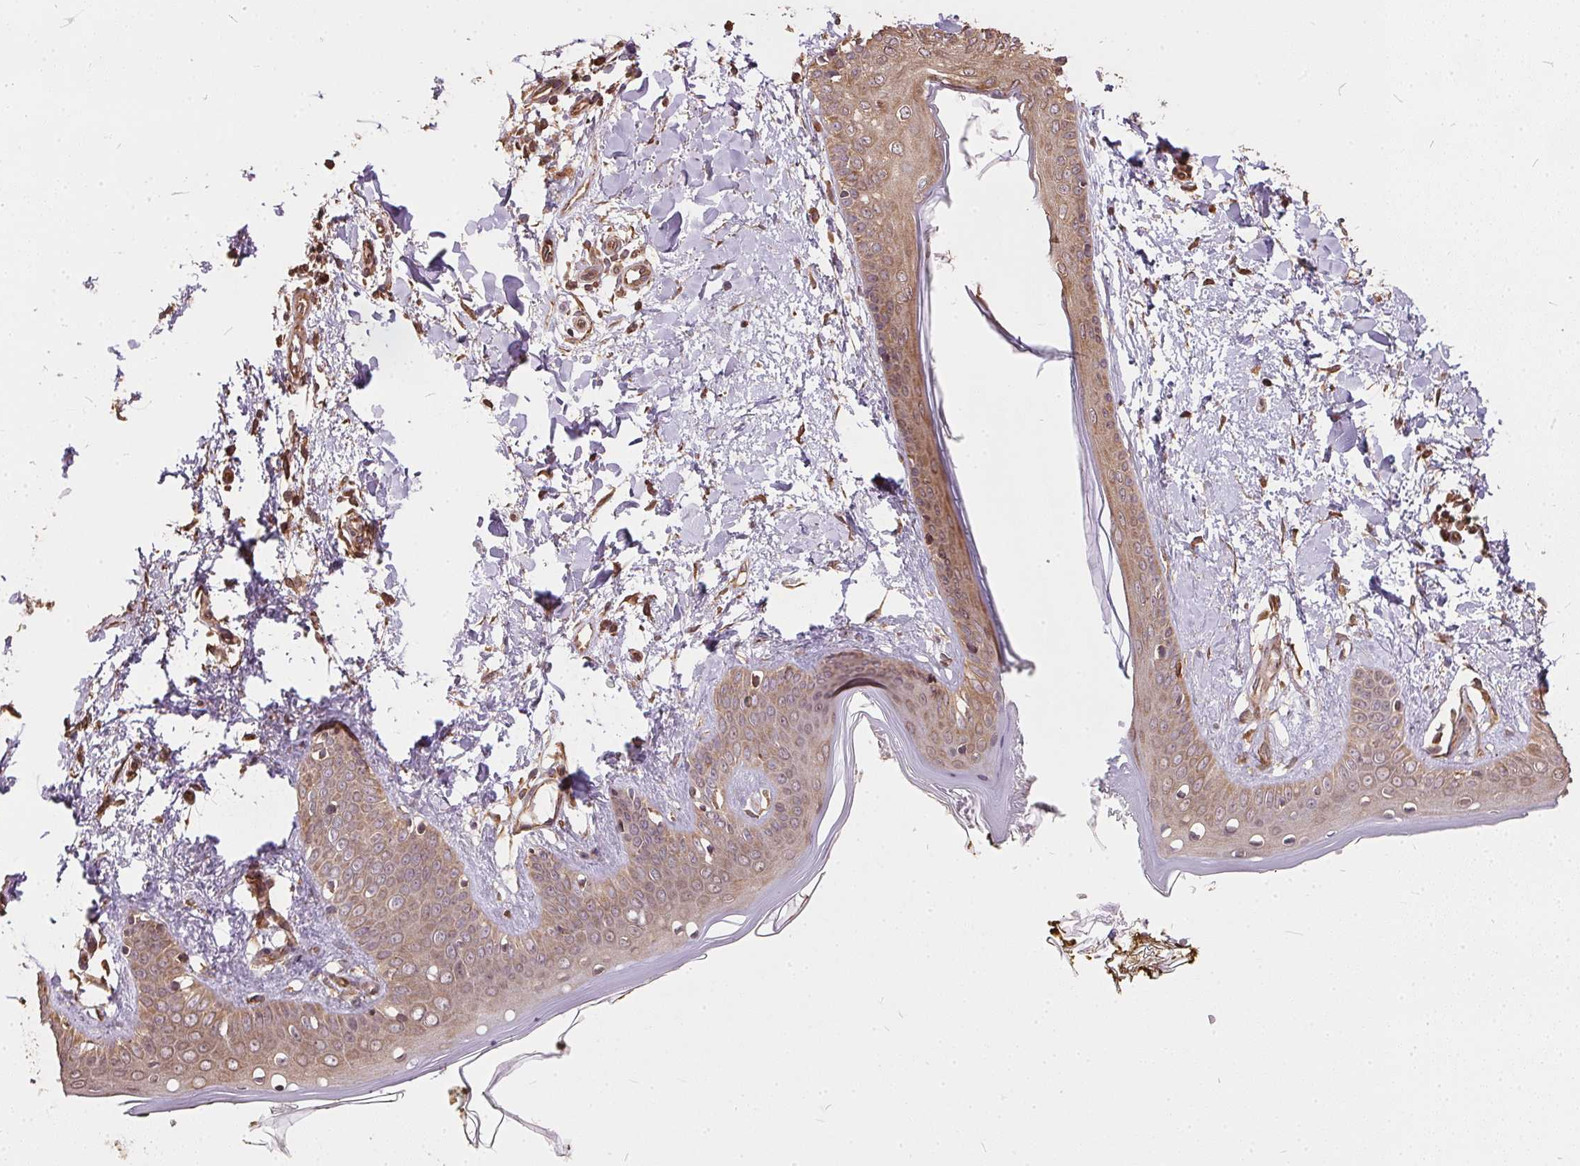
{"staining": {"intensity": "moderate", "quantity": ">75%", "location": "cytoplasmic/membranous"}, "tissue": "skin", "cell_type": "Fibroblasts", "image_type": "normal", "snomed": [{"axis": "morphology", "description": "Normal tissue, NOS"}, {"axis": "topography", "description": "Skin"}], "caption": "This image shows immunohistochemistry staining of normal human skin, with medium moderate cytoplasmic/membranous expression in about >75% of fibroblasts.", "gene": "EIF2S1", "patient": {"sex": "female", "age": 34}}